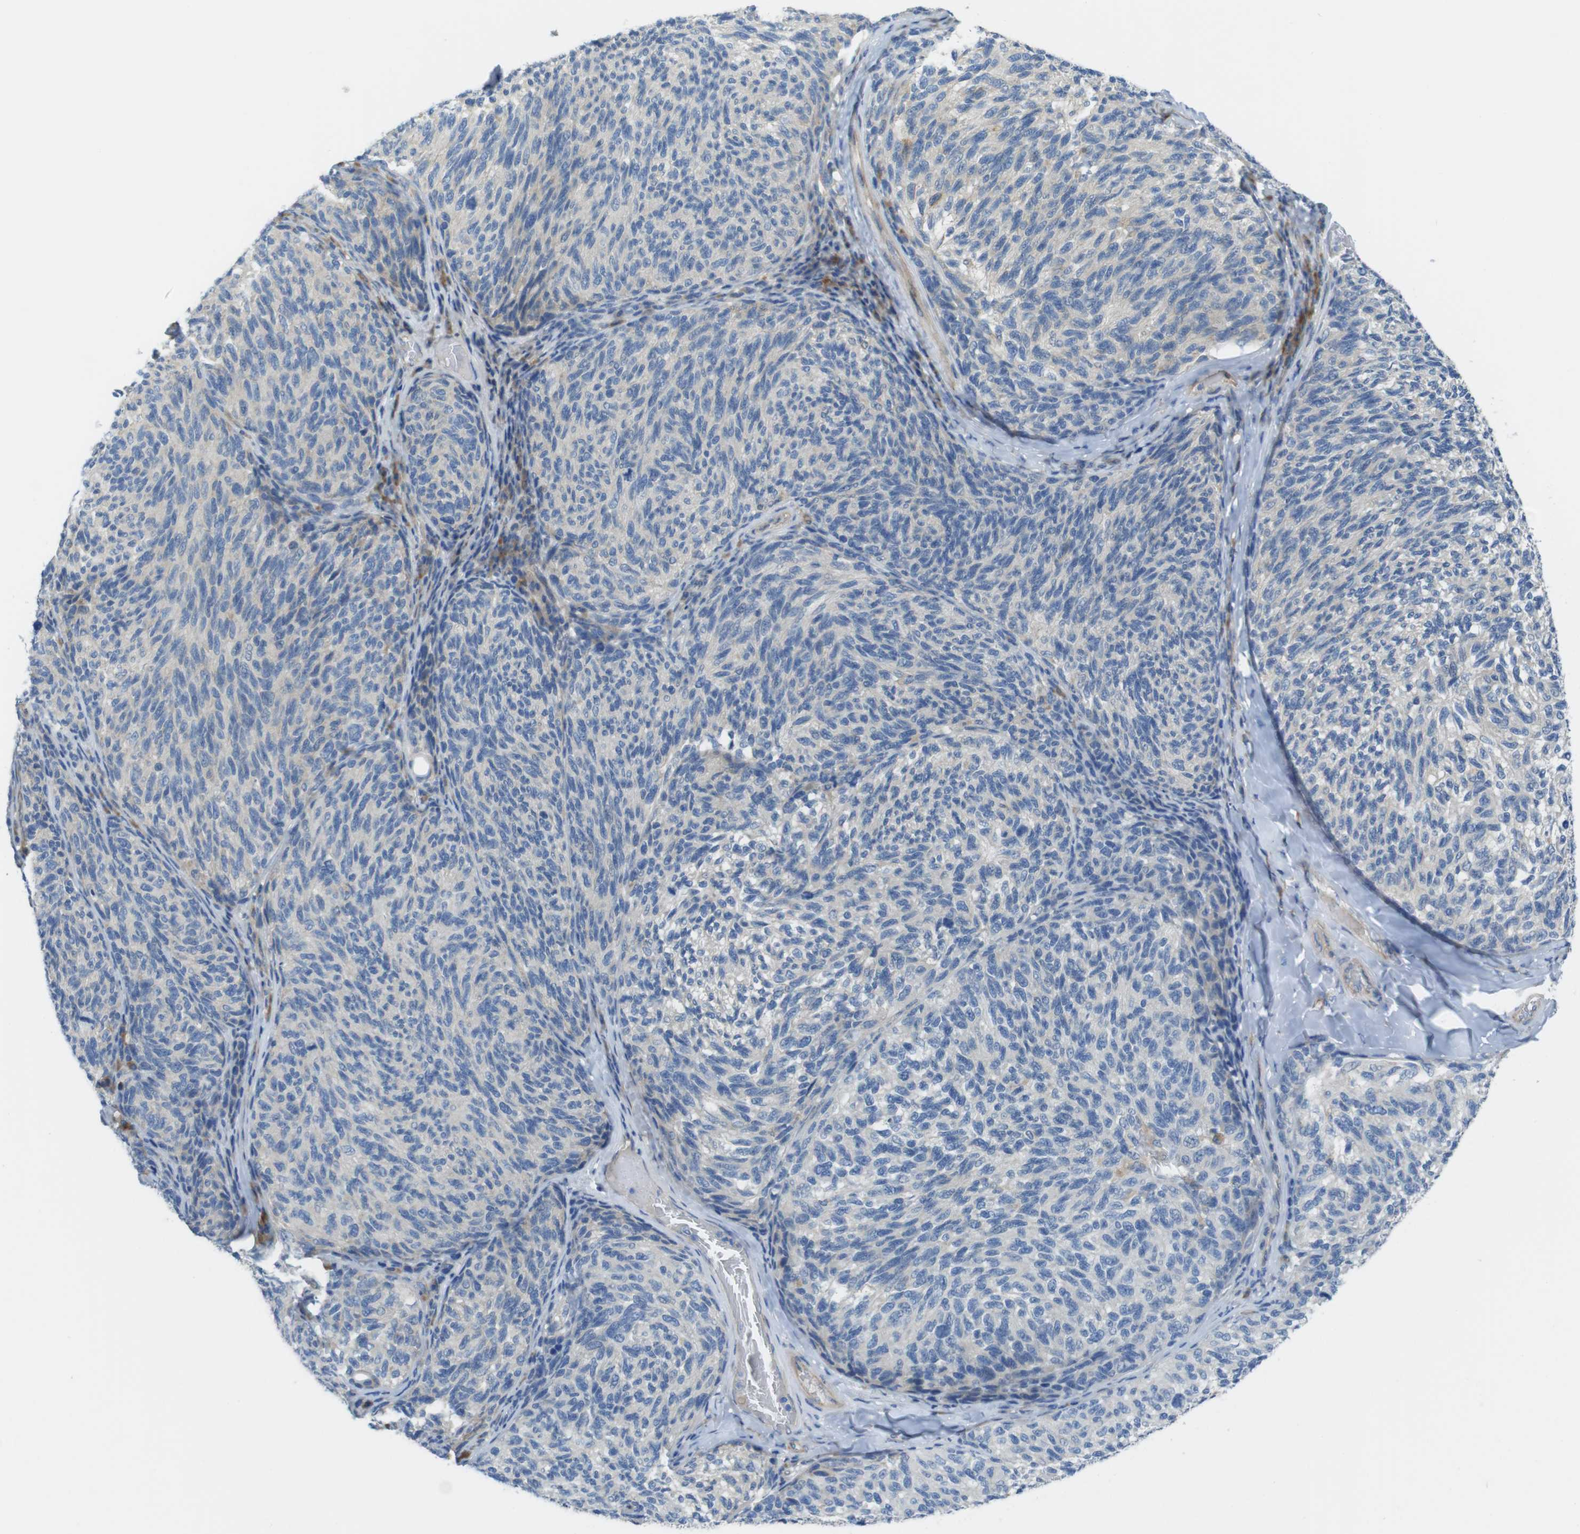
{"staining": {"intensity": "negative", "quantity": "none", "location": "none"}, "tissue": "melanoma", "cell_type": "Tumor cells", "image_type": "cancer", "snomed": [{"axis": "morphology", "description": "Malignant melanoma, NOS"}, {"axis": "topography", "description": "Skin"}], "caption": "Immunohistochemical staining of human malignant melanoma exhibits no significant positivity in tumor cells.", "gene": "TMEM234", "patient": {"sex": "female", "age": 73}}